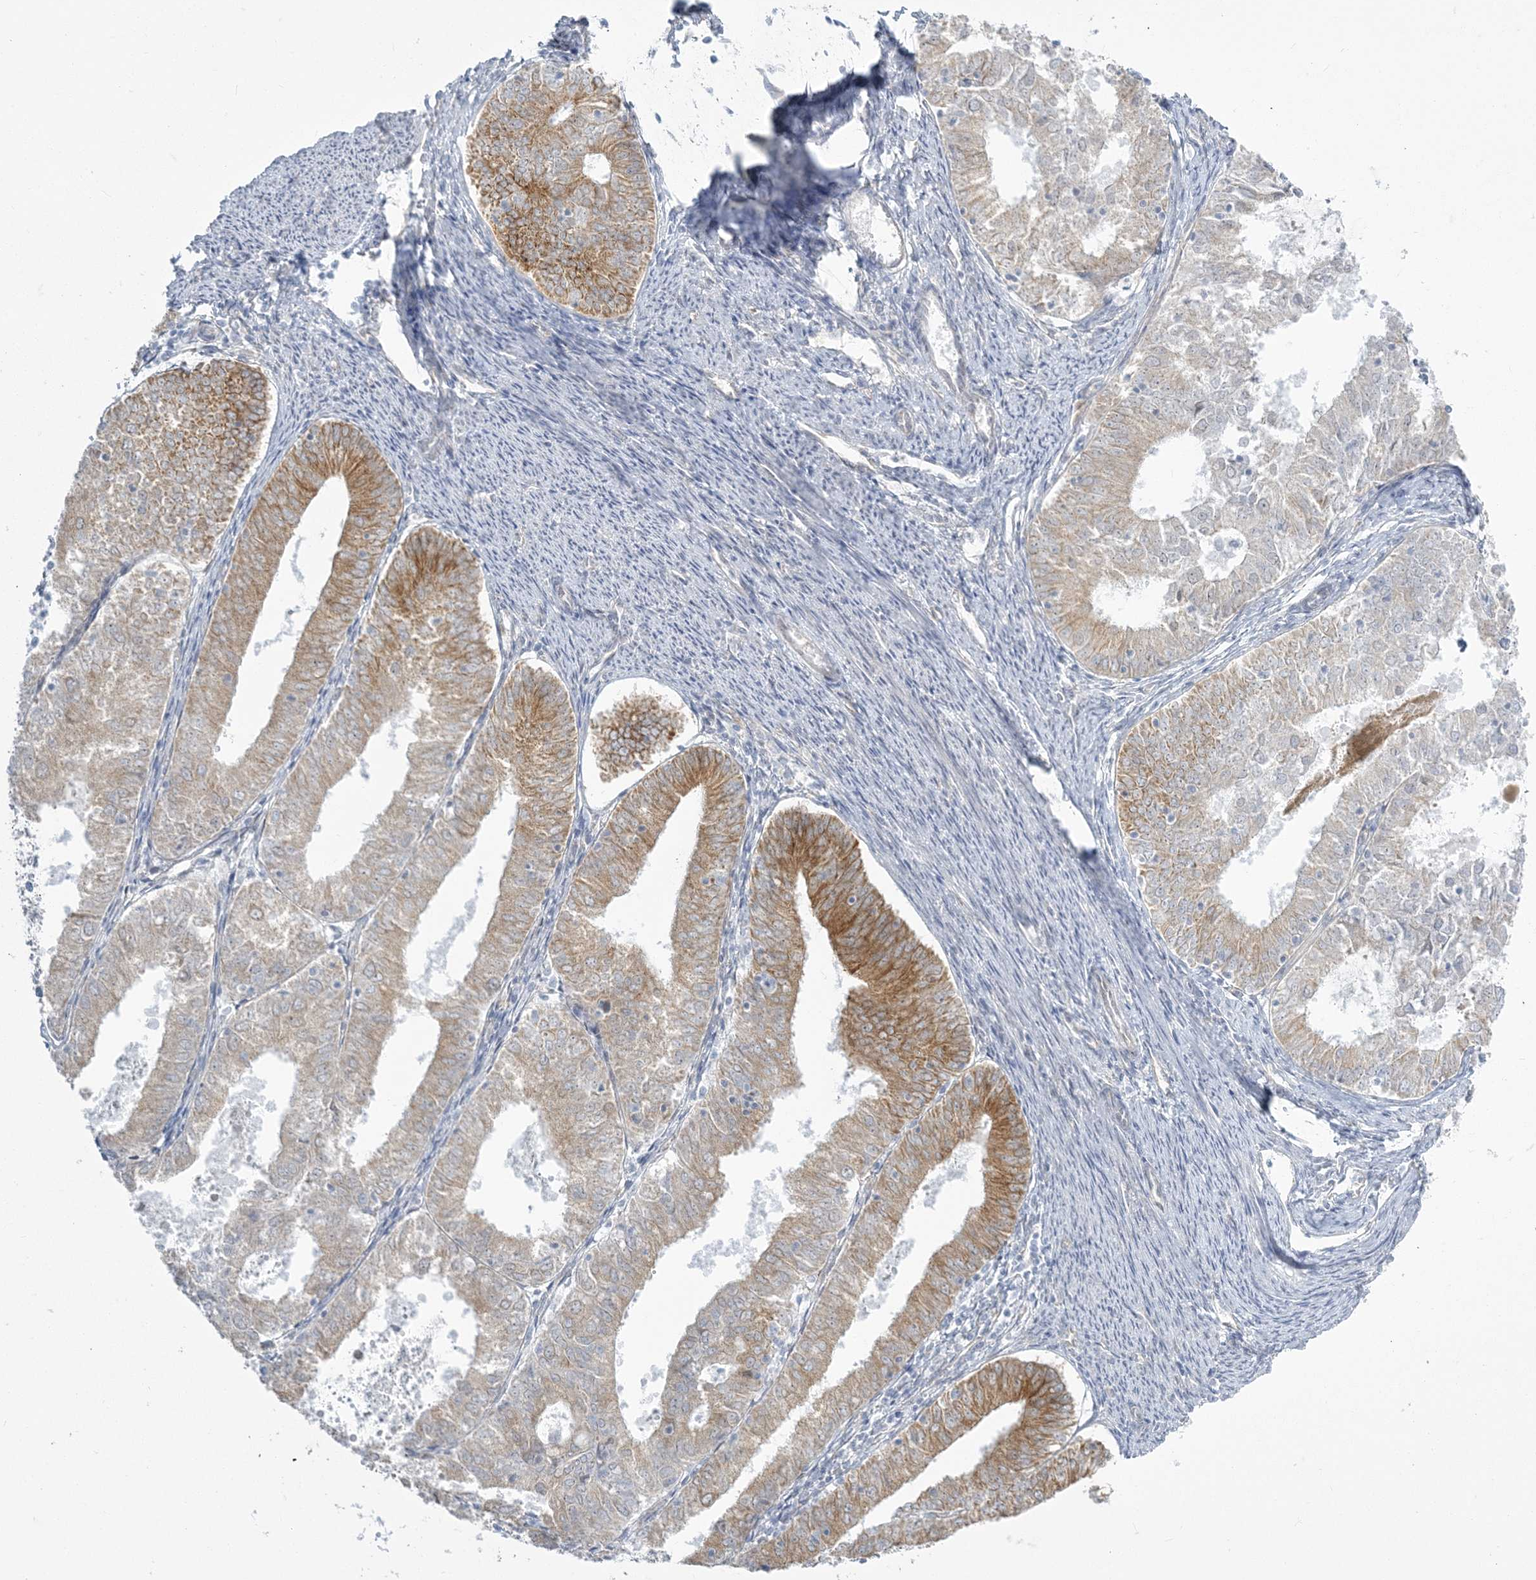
{"staining": {"intensity": "moderate", "quantity": "<25%", "location": "cytoplasmic/membranous"}, "tissue": "endometrial cancer", "cell_type": "Tumor cells", "image_type": "cancer", "snomed": [{"axis": "morphology", "description": "Adenocarcinoma, NOS"}, {"axis": "topography", "description": "Endometrium"}], "caption": "DAB (3,3'-diaminobenzidine) immunohistochemical staining of adenocarcinoma (endometrial) shows moderate cytoplasmic/membranous protein staining in about <25% of tumor cells. Using DAB (3,3'-diaminobenzidine) (brown) and hematoxylin (blue) stains, captured at high magnification using brightfield microscopy.", "gene": "ZC3H6", "patient": {"sex": "female", "age": 57}}